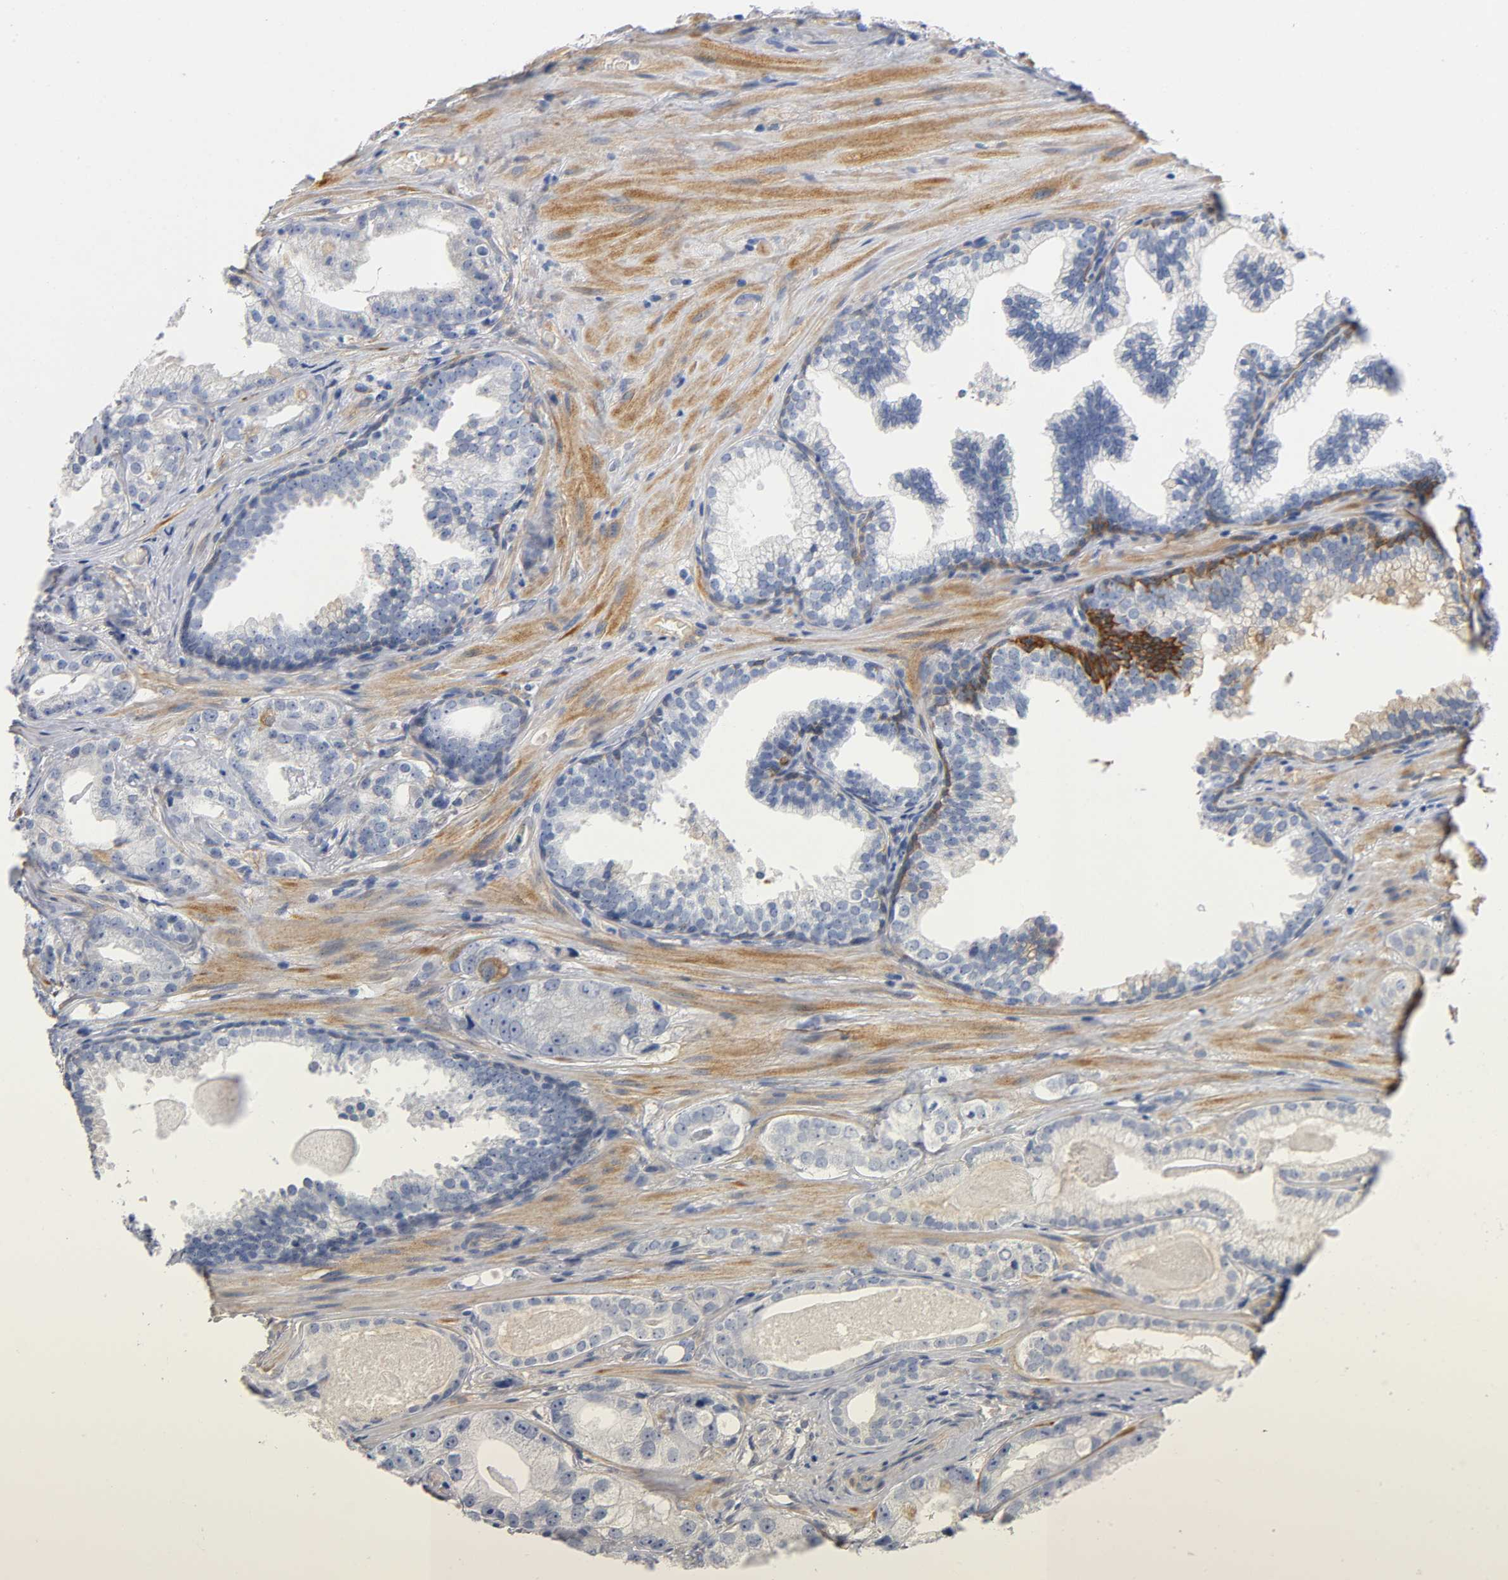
{"staining": {"intensity": "moderate", "quantity": "<25%", "location": "cytoplasmic/membranous"}, "tissue": "prostate cancer", "cell_type": "Tumor cells", "image_type": "cancer", "snomed": [{"axis": "morphology", "description": "Adenocarcinoma, Low grade"}, {"axis": "topography", "description": "Prostate"}], "caption": "A brown stain shows moderate cytoplasmic/membranous staining of a protein in human adenocarcinoma (low-grade) (prostate) tumor cells.", "gene": "TNC", "patient": {"sex": "male", "age": 59}}